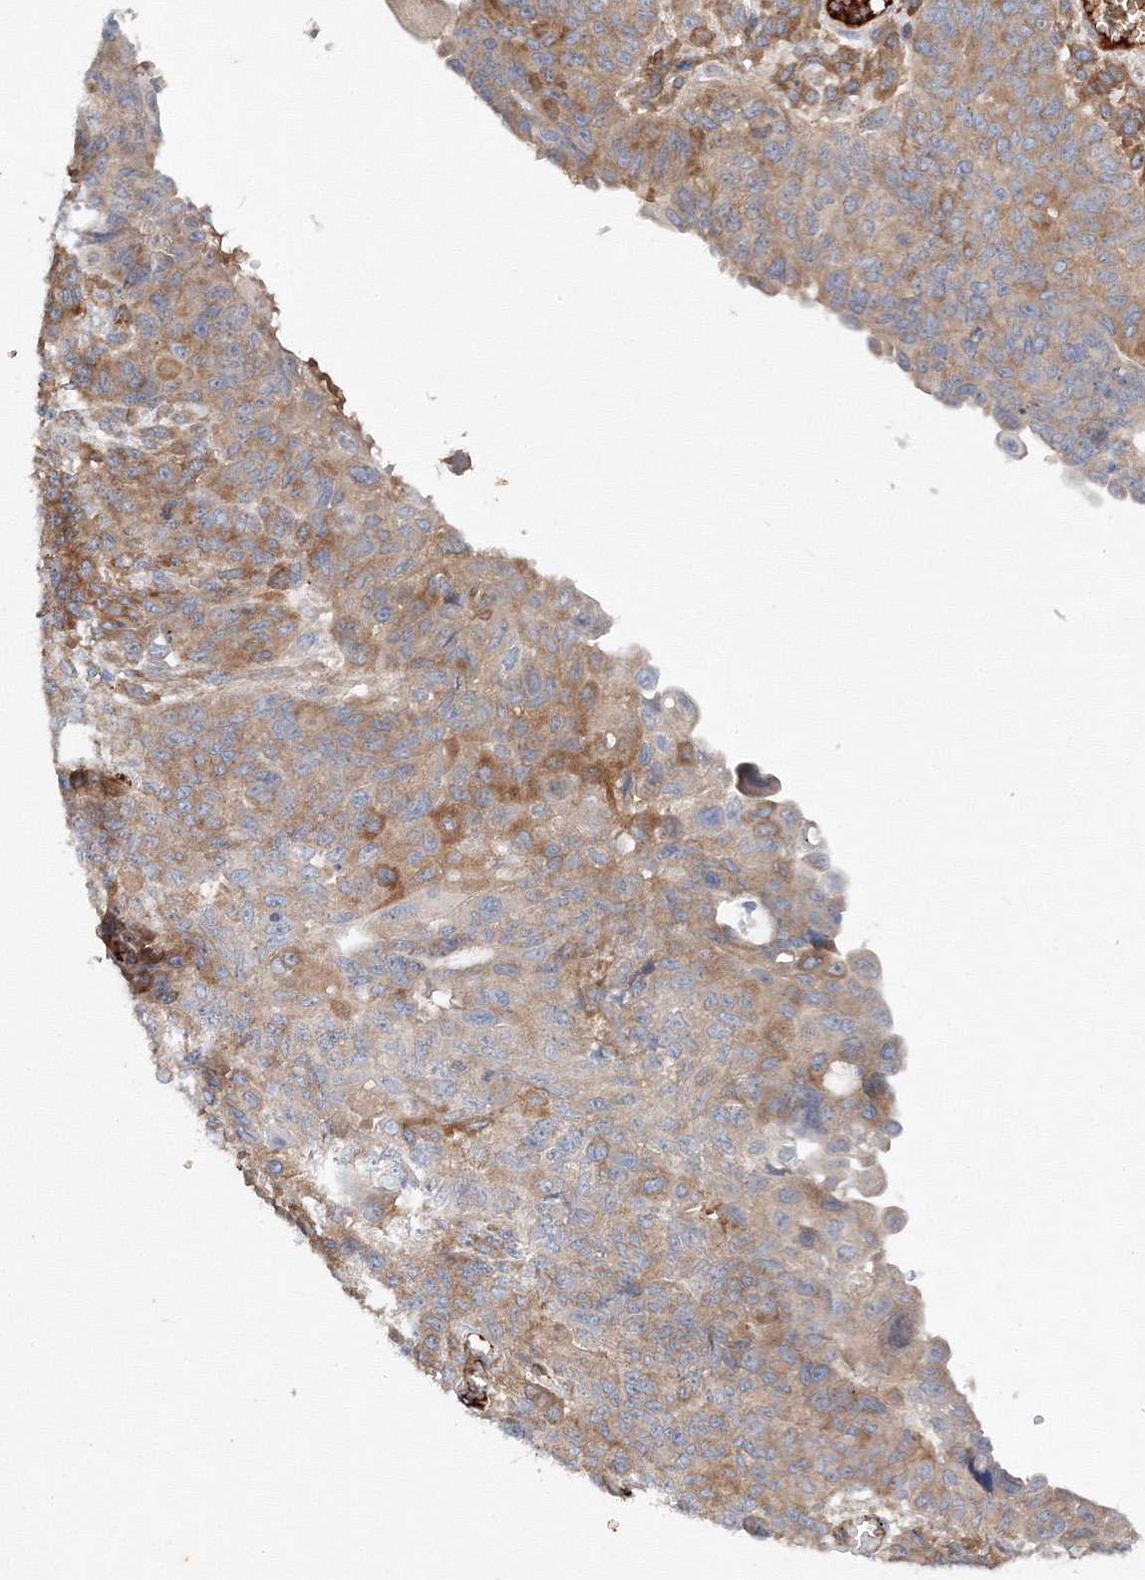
{"staining": {"intensity": "moderate", "quantity": "<25%", "location": "cytoplasmic/membranous"}, "tissue": "endometrial cancer", "cell_type": "Tumor cells", "image_type": "cancer", "snomed": [{"axis": "morphology", "description": "Adenocarcinoma, NOS"}, {"axis": "topography", "description": "Endometrium"}], "caption": "There is low levels of moderate cytoplasmic/membranous positivity in tumor cells of endometrial adenocarcinoma, as demonstrated by immunohistochemical staining (brown color).", "gene": "TANC1", "patient": {"sex": "female", "age": 32}}